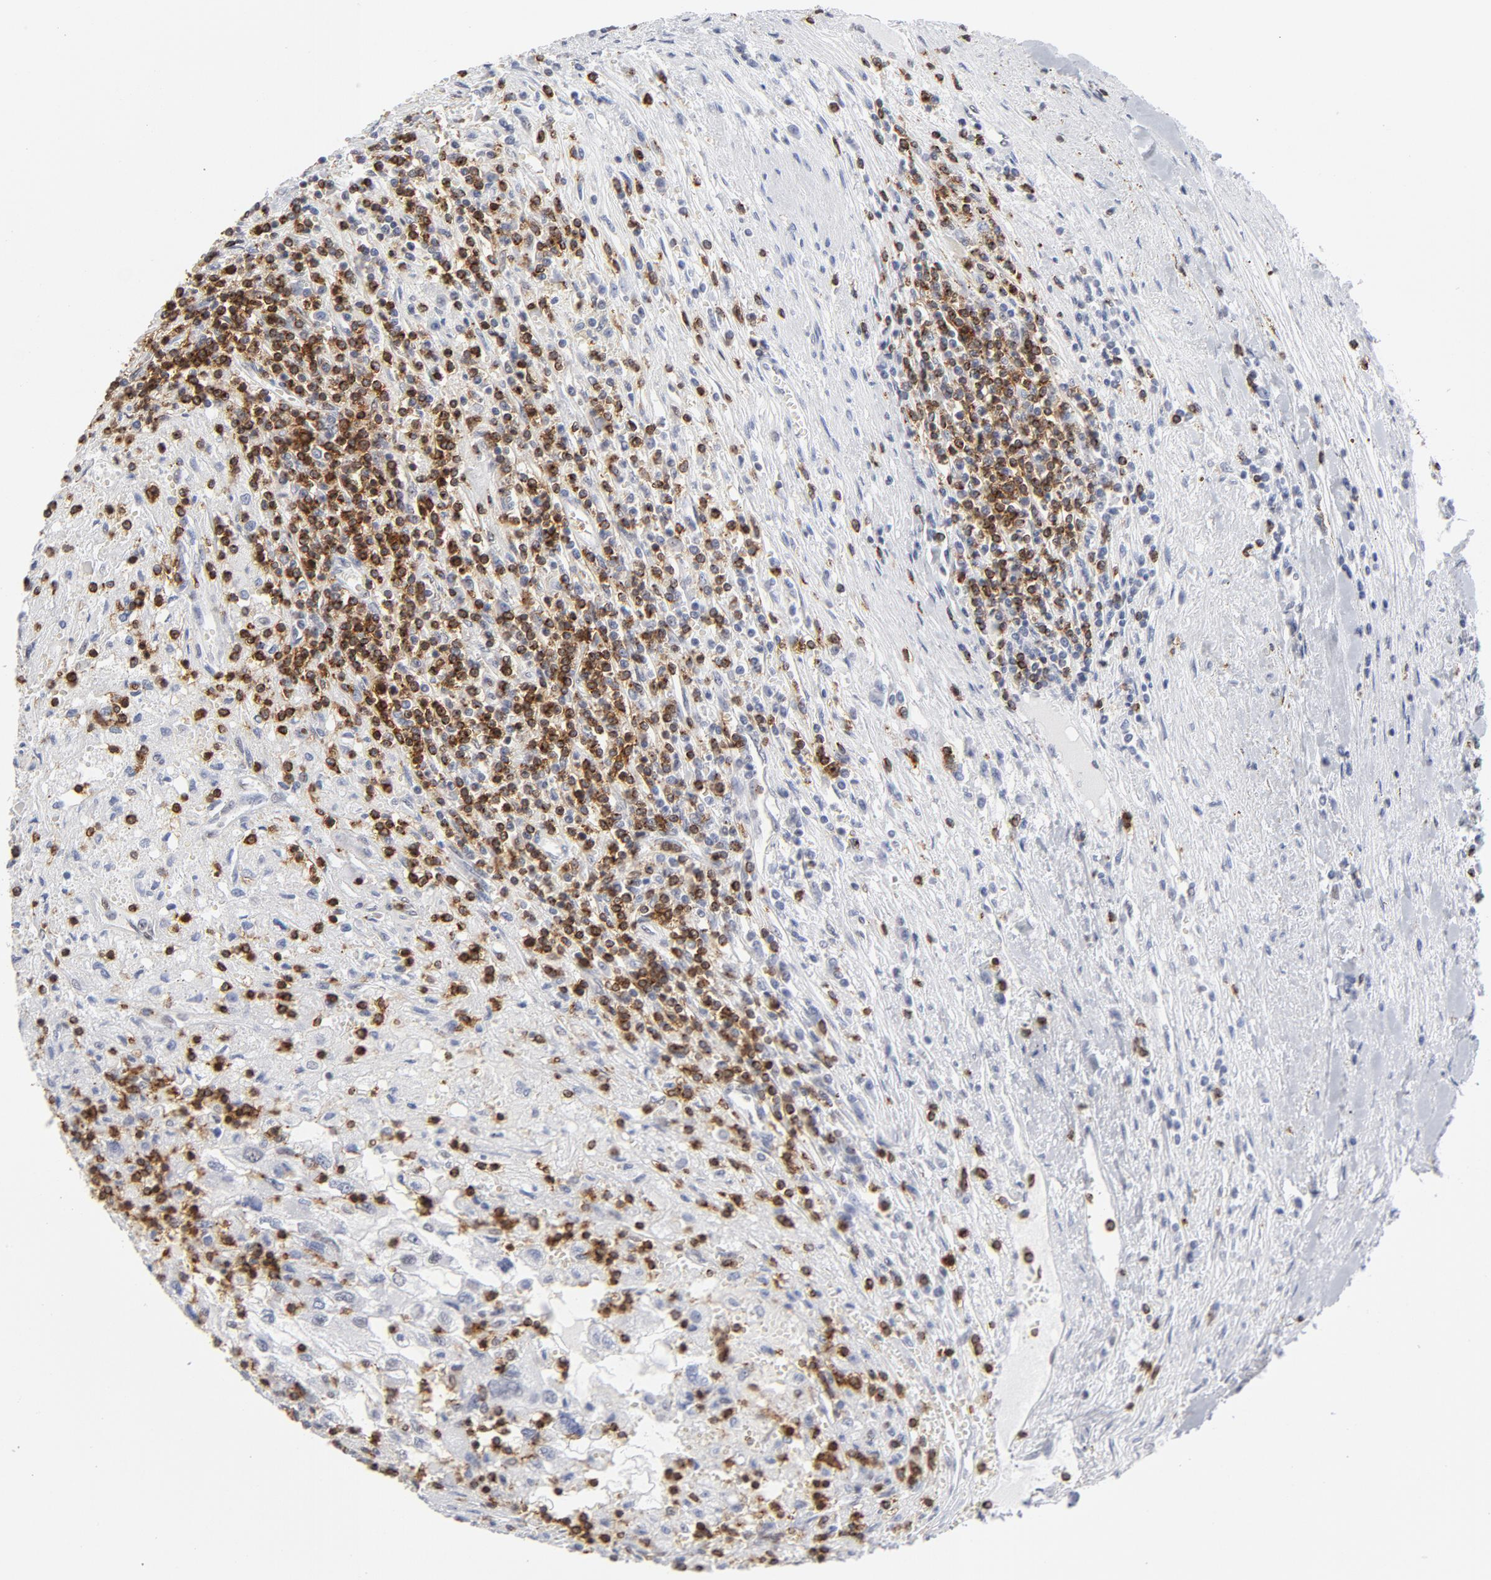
{"staining": {"intensity": "negative", "quantity": "none", "location": "none"}, "tissue": "renal cancer", "cell_type": "Tumor cells", "image_type": "cancer", "snomed": [{"axis": "morphology", "description": "Normal tissue, NOS"}, {"axis": "morphology", "description": "Adenocarcinoma, NOS"}, {"axis": "topography", "description": "Kidney"}], "caption": "This is an immunohistochemistry (IHC) histopathology image of human renal cancer (adenocarcinoma). There is no staining in tumor cells.", "gene": "CD2", "patient": {"sex": "male", "age": 71}}